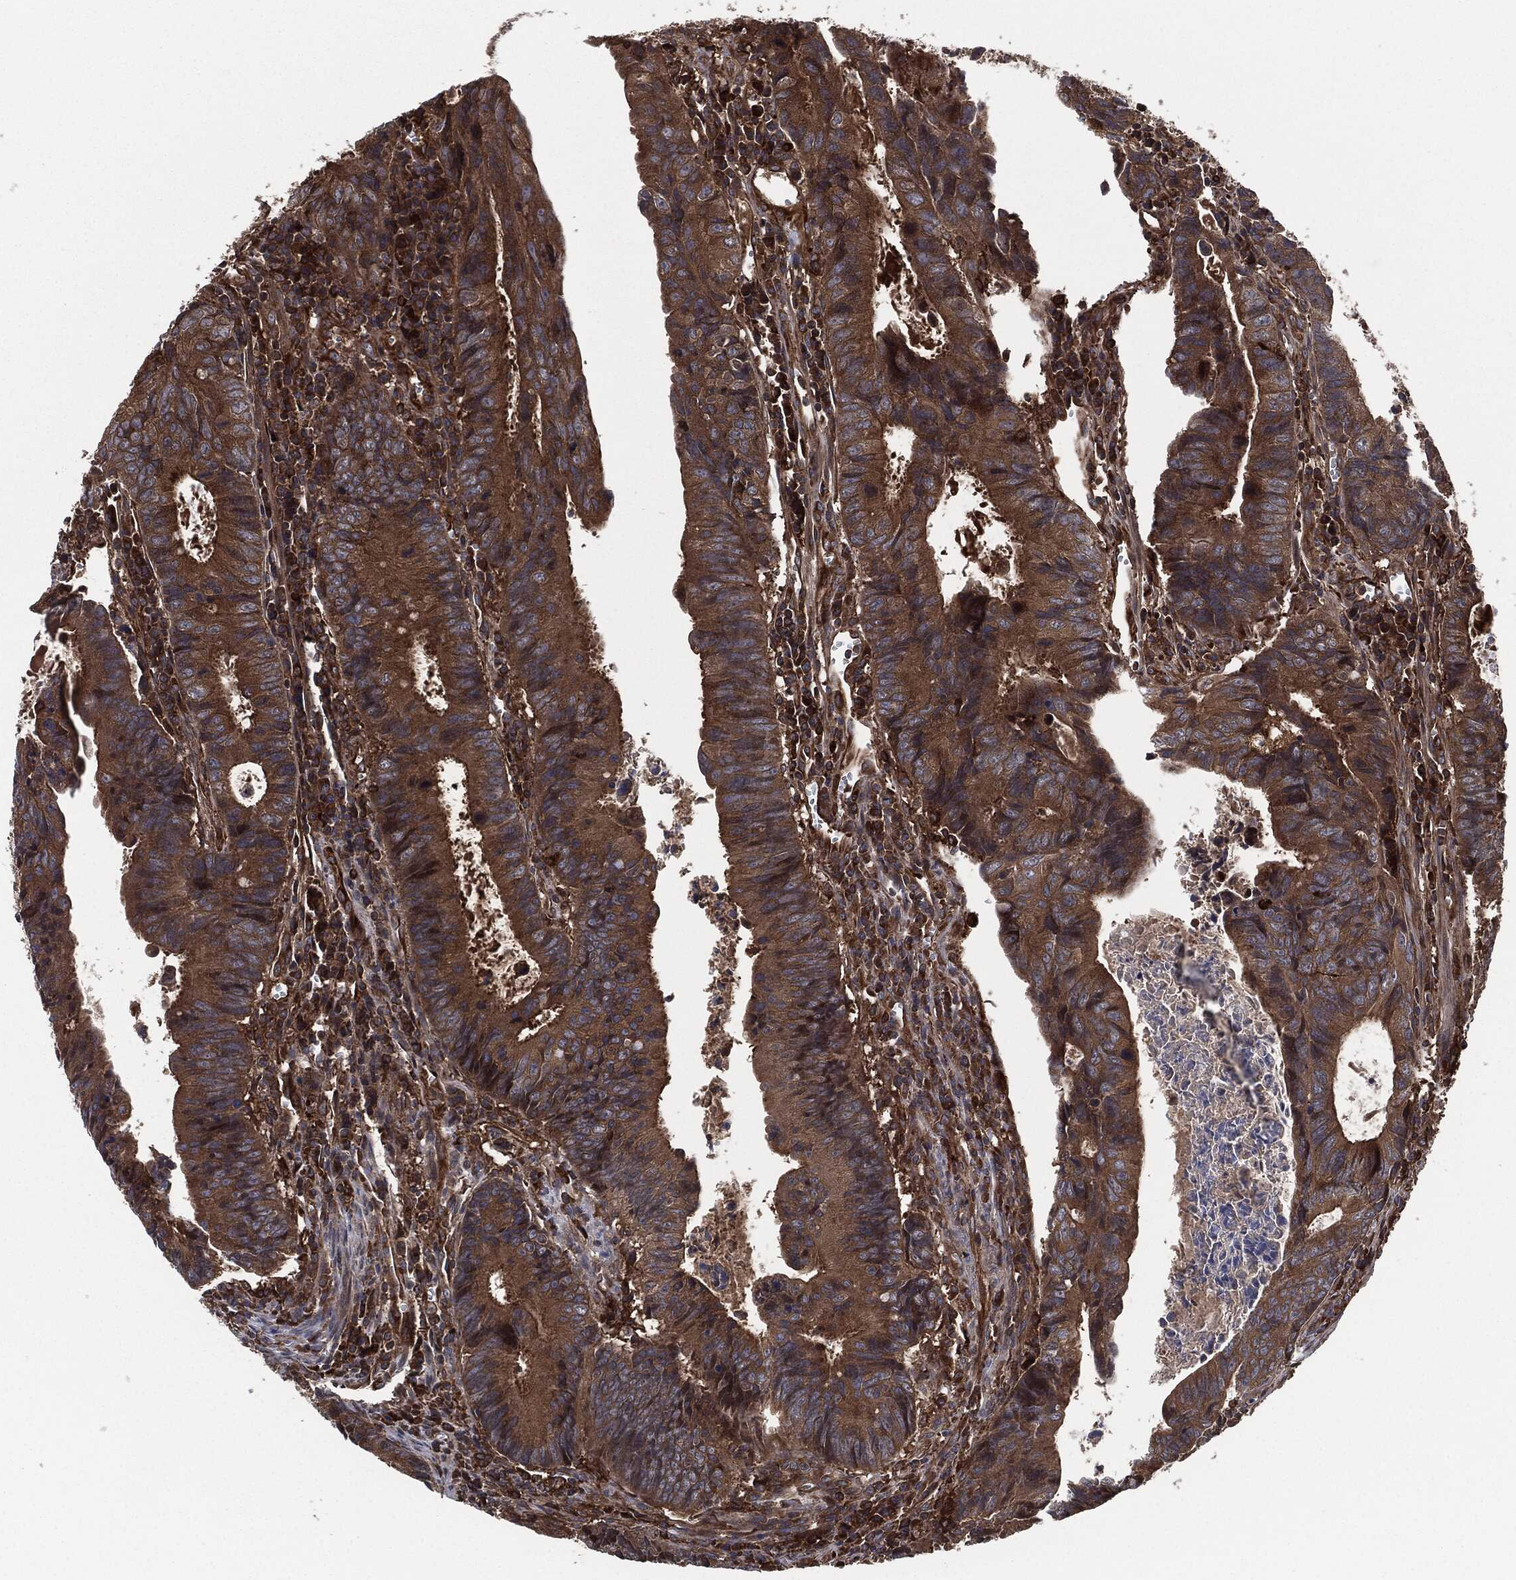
{"staining": {"intensity": "strong", "quantity": ">75%", "location": "cytoplasmic/membranous"}, "tissue": "colorectal cancer", "cell_type": "Tumor cells", "image_type": "cancer", "snomed": [{"axis": "morphology", "description": "Adenocarcinoma, NOS"}, {"axis": "topography", "description": "Colon"}], "caption": "Adenocarcinoma (colorectal) tissue displays strong cytoplasmic/membranous positivity in about >75% of tumor cells", "gene": "RAP1GDS1", "patient": {"sex": "female", "age": 87}}